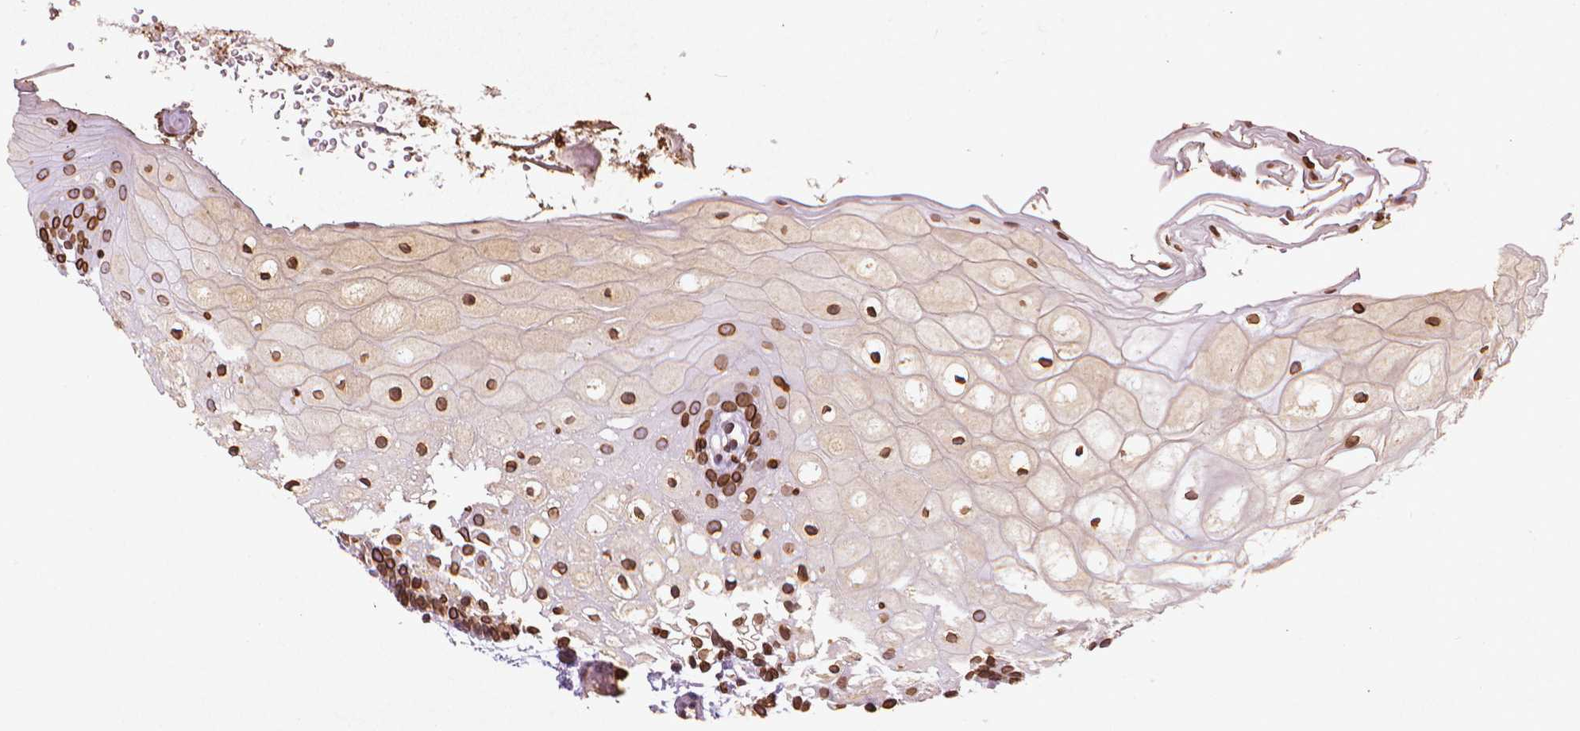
{"staining": {"intensity": "strong", "quantity": ">75%", "location": "cytoplasmic/membranous,nuclear"}, "tissue": "oral mucosa", "cell_type": "Squamous epithelial cells", "image_type": "normal", "snomed": [{"axis": "morphology", "description": "Normal tissue, NOS"}, {"axis": "morphology", "description": "Squamous cell carcinoma, NOS"}, {"axis": "topography", "description": "Oral tissue"}, {"axis": "topography", "description": "Head-Neck"}], "caption": "High-magnification brightfield microscopy of unremarkable oral mucosa stained with DAB (brown) and counterstained with hematoxylin (blue). squamous epithelial cells exhibit strong cytoplasmic/membranous,nuclear expression is seen in about>75% of cells.", "gene": "LMNB1", "patient": {"sex": "male", "age": 69}}